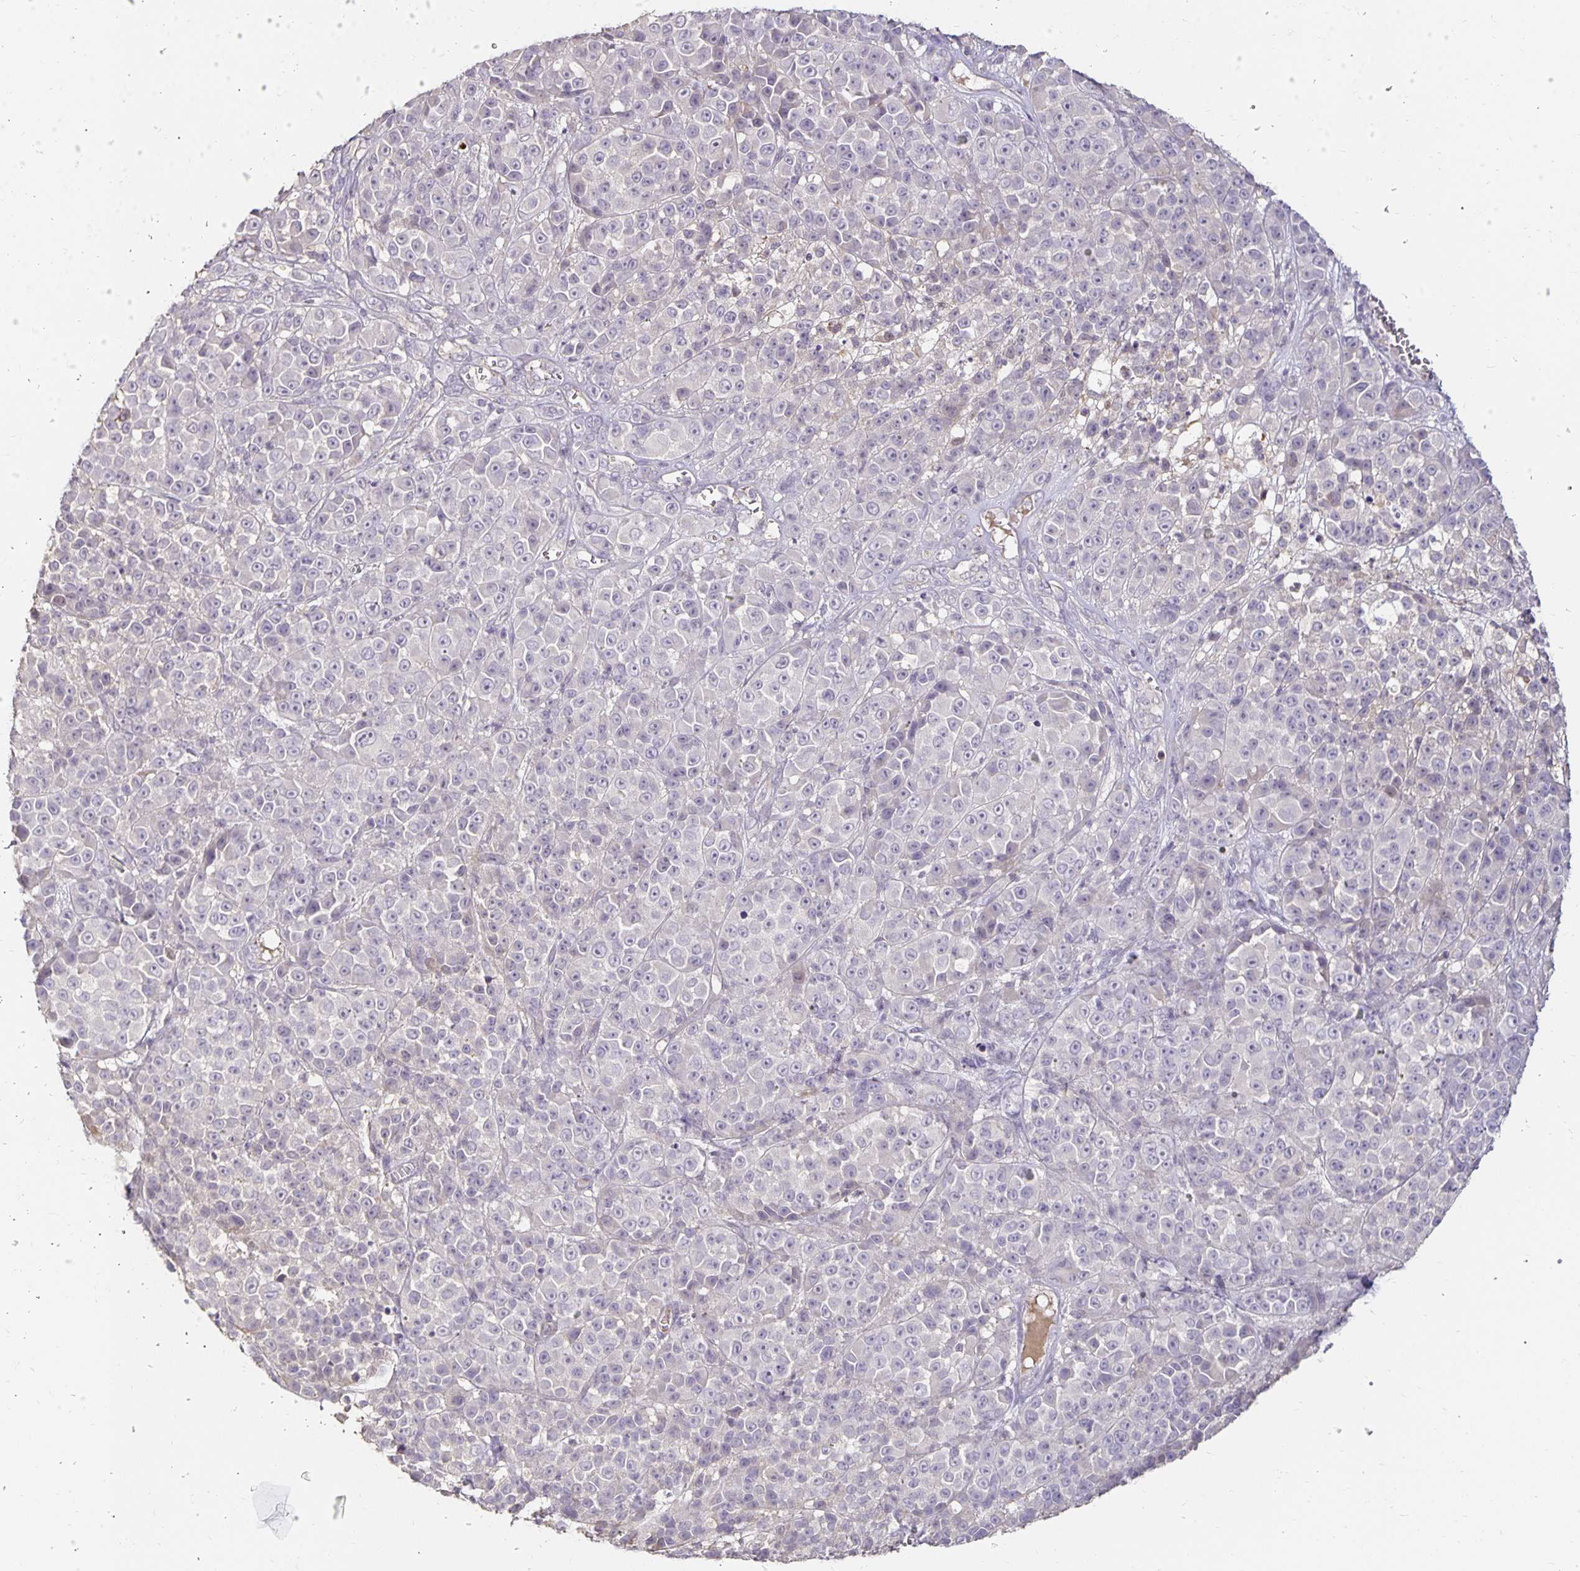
{"staining": {"intensity": "negative", "quantity": "none", "location": "none"}, "tissue": "melanoma", "cell_type": "Tumor cells", "image_type": "cancer", "snomed": [{"axis": "morphology", "description": "Malignant melanoma, NOS"}, {"axis": "topography", "description": "Skin"}, {"axis": "topography", "description": "Skin of back"}], "caption": "Tumor cells are negative for brown protein staining in malignant melanoma. (DAB immunohistochemistry (IHC), high magnification).", "gene": "CST6", "patient": {"sex": "male", "age": 91}}